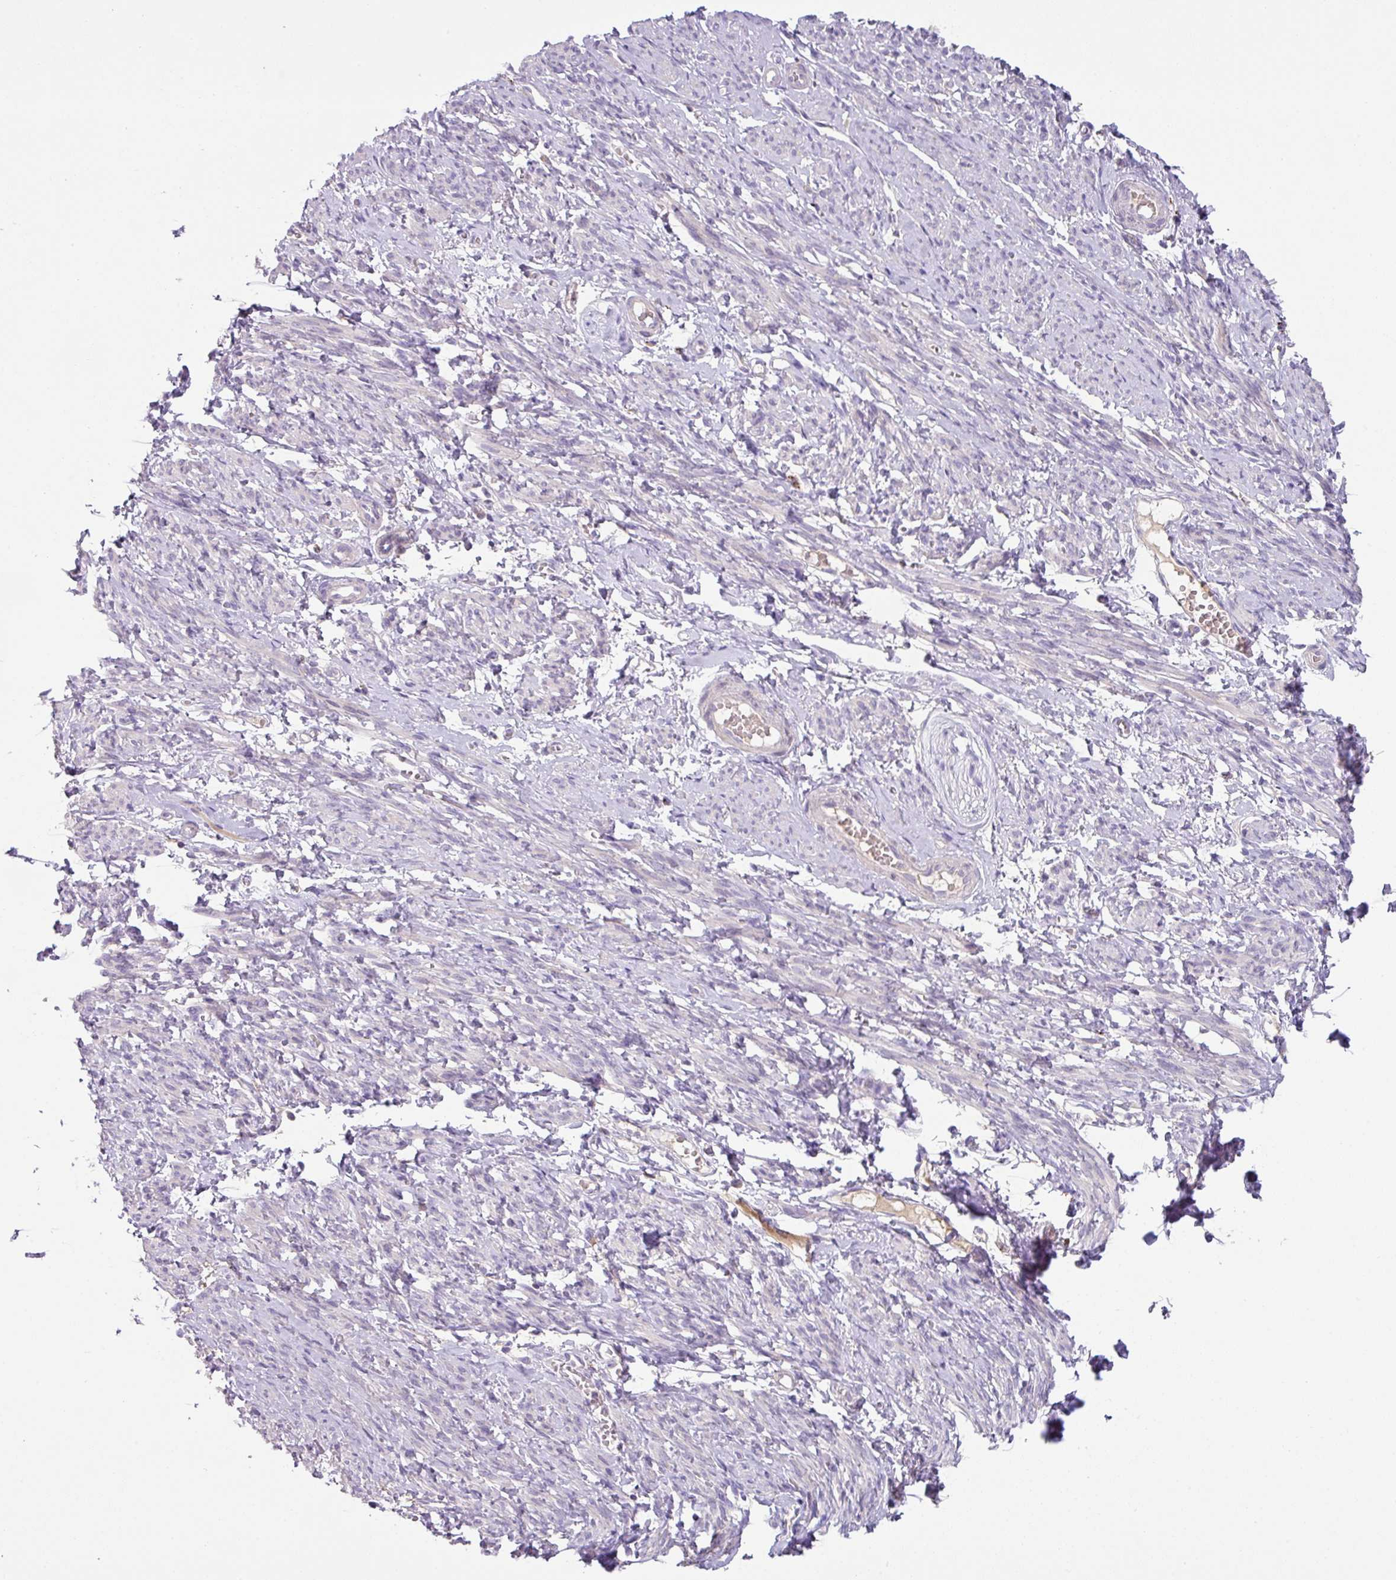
{"staining": {"intensity": "negative", "quantity": "none", "location": "none"}, "tissue": "smooth muscle", "cell_type": "Smooth muscle cells", "image_type": "normal", "snomed": [{"axis": "morphology", "description": "Normal tissue, NOS"}, {"axis": "topography", "description": "Smooth muscle"}], "caption": "Histopathology image shows no significant protein staining in smooth muscle cells of normal smooth muscle. Brightfield microscopy of immunohistochemistry stained with DAB (3,3'-diaminobenzidine) (brown) and hematoxylin (blue), captured at high magnification.", "gene": "PLEKHH3", "patient": {"sex": "female", "age": 65}}